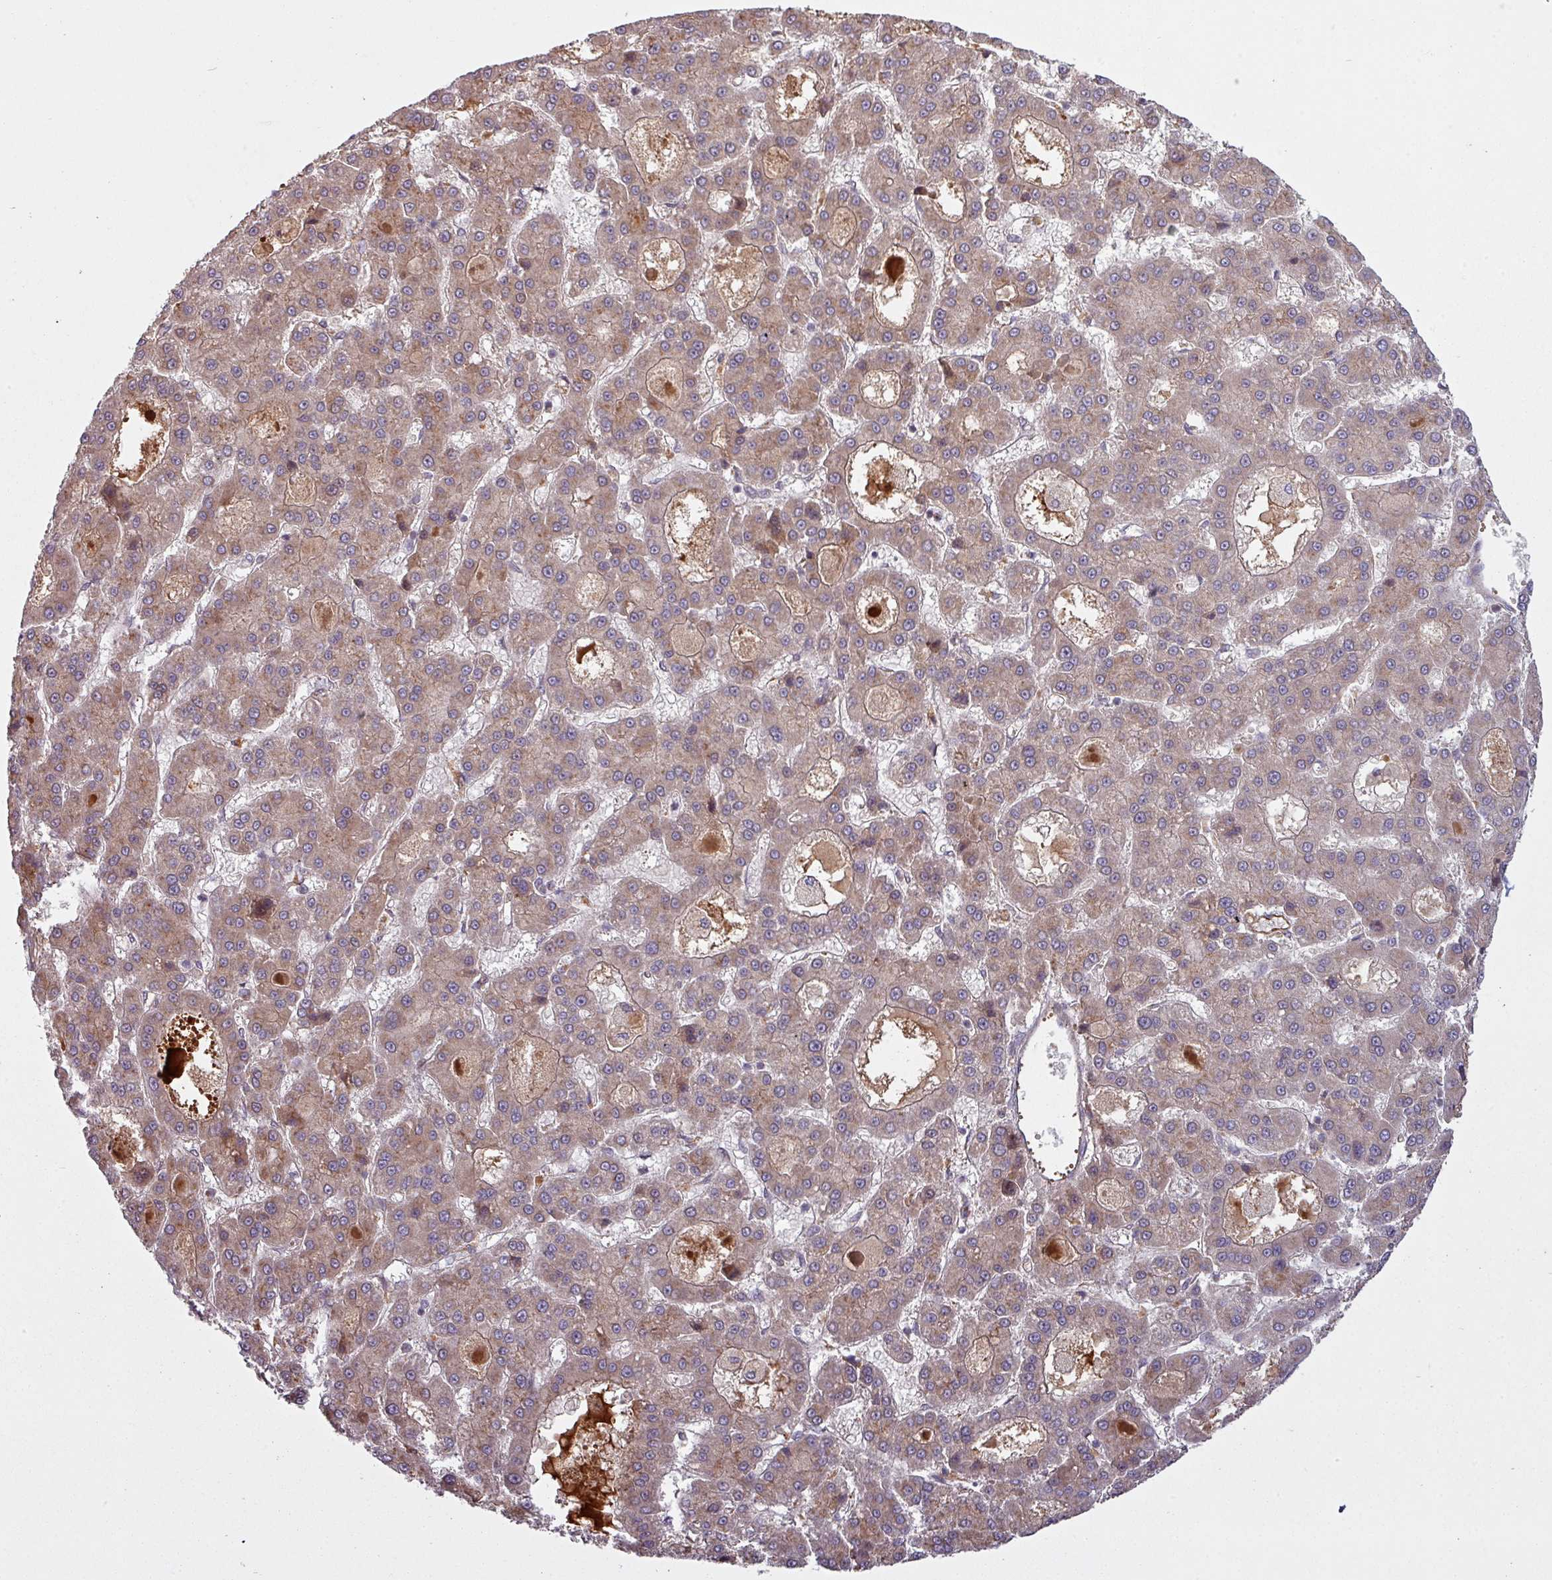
{"staining": {"intensity": "moderate", "quantity": ">75%", "location": "cytoplasmic/membranous"}, "tissue": "liver cancer", "cell_type": "Tumor cells", "image_type": "cancer", "snomed": [{"axis": "morphology", "description": "Carcinoma, Hepatocellular, NOS"}, {"axis": "topography", "description": "Liver"}], "caption": "IHC of hepatocellular carcinoma (liver) reveals medium levels of moderate cytoplasmic/membranous expression in approximately >75% of tumor cells.", "gene": "SNRNP25", "patient": {"sex": "male", "age": 70}}